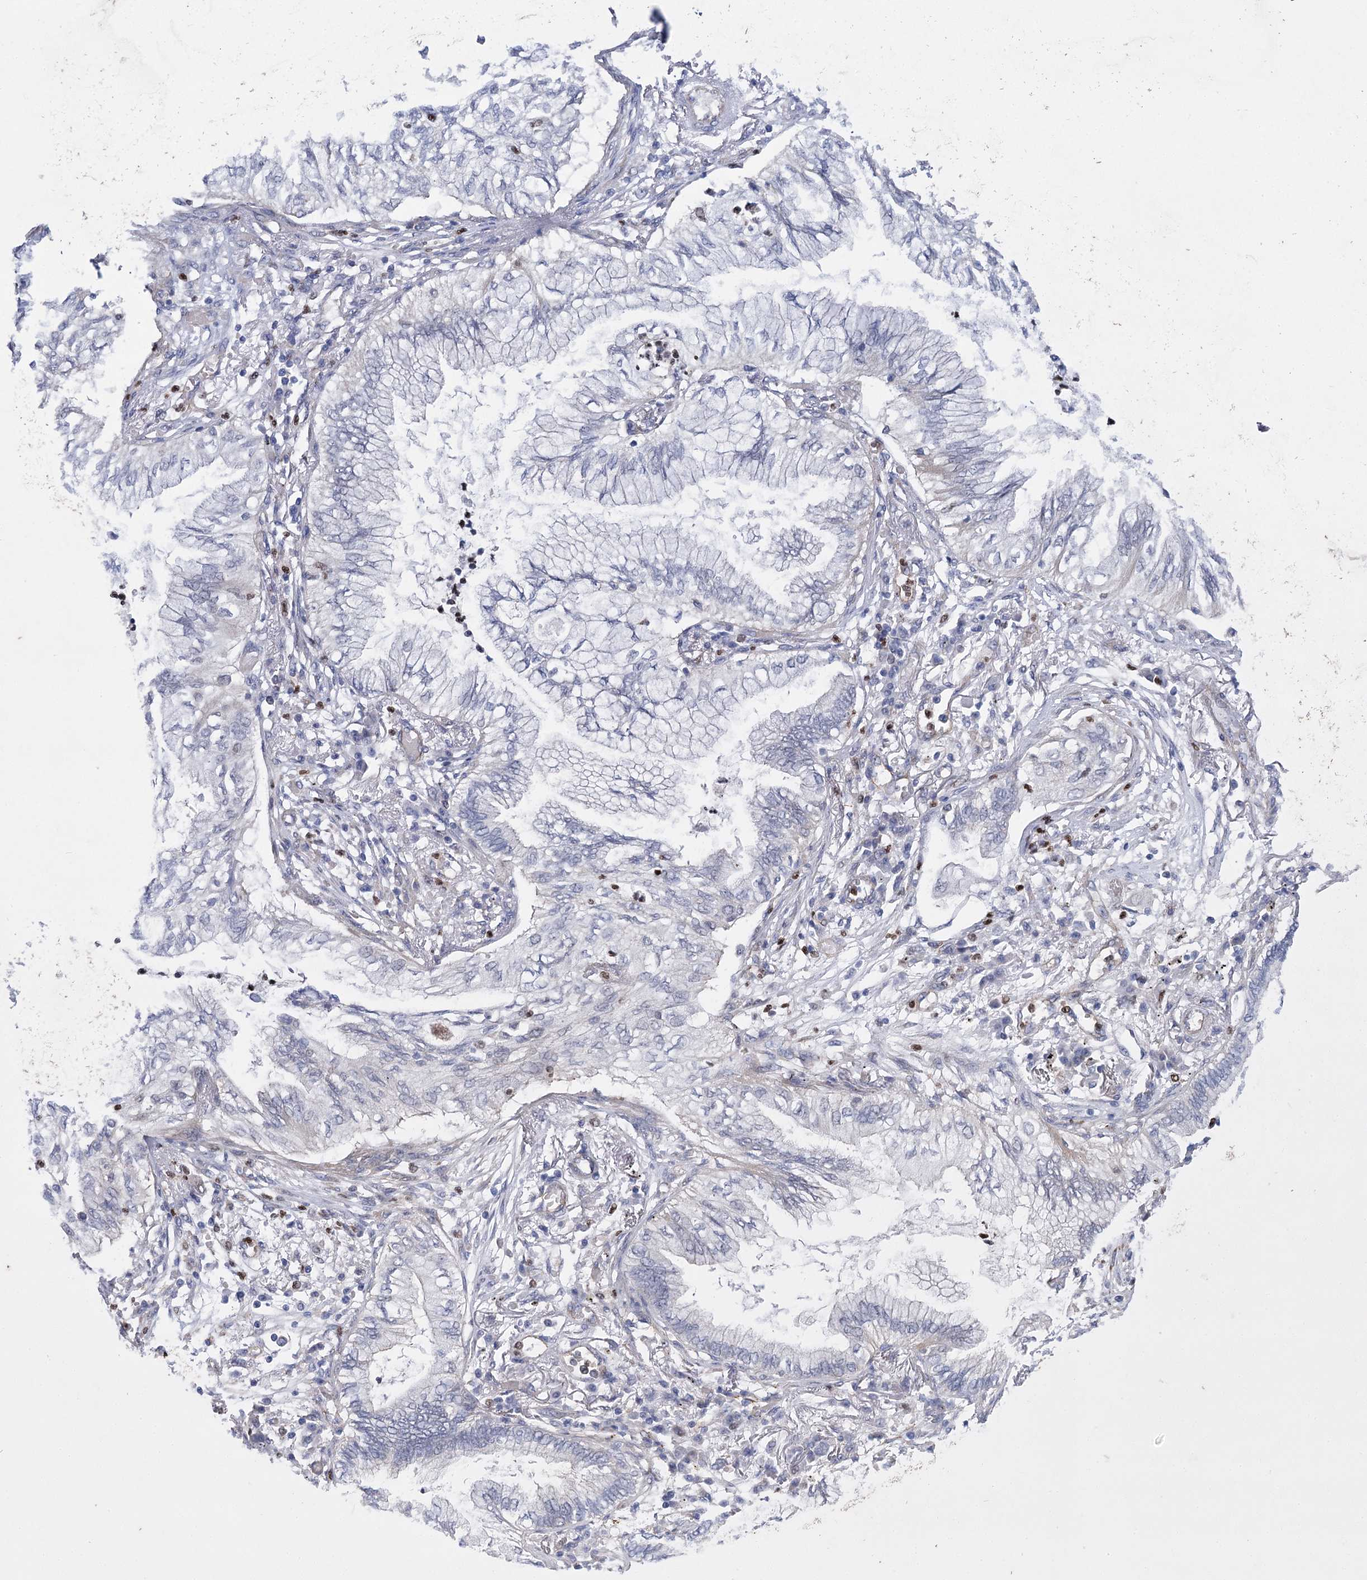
{"staining": {"intensity": "negative", "quantity": "none", "location": "none"}, "tissue": "lung cancer", "cell_type": "Tumor cells", "image_type": "cancer", "snomed": [{"axis": "morphology", "description": "Adenocarcinoma, NOS"}, {"axis": "topography", "description": "Lung"}], "caption": "Immunohistochemistry of human adenocarcinoma (lung) exhibits no staining in tumor cells.", "gene": "THAP6", "patient": {"sex": "female", "age": 70}}